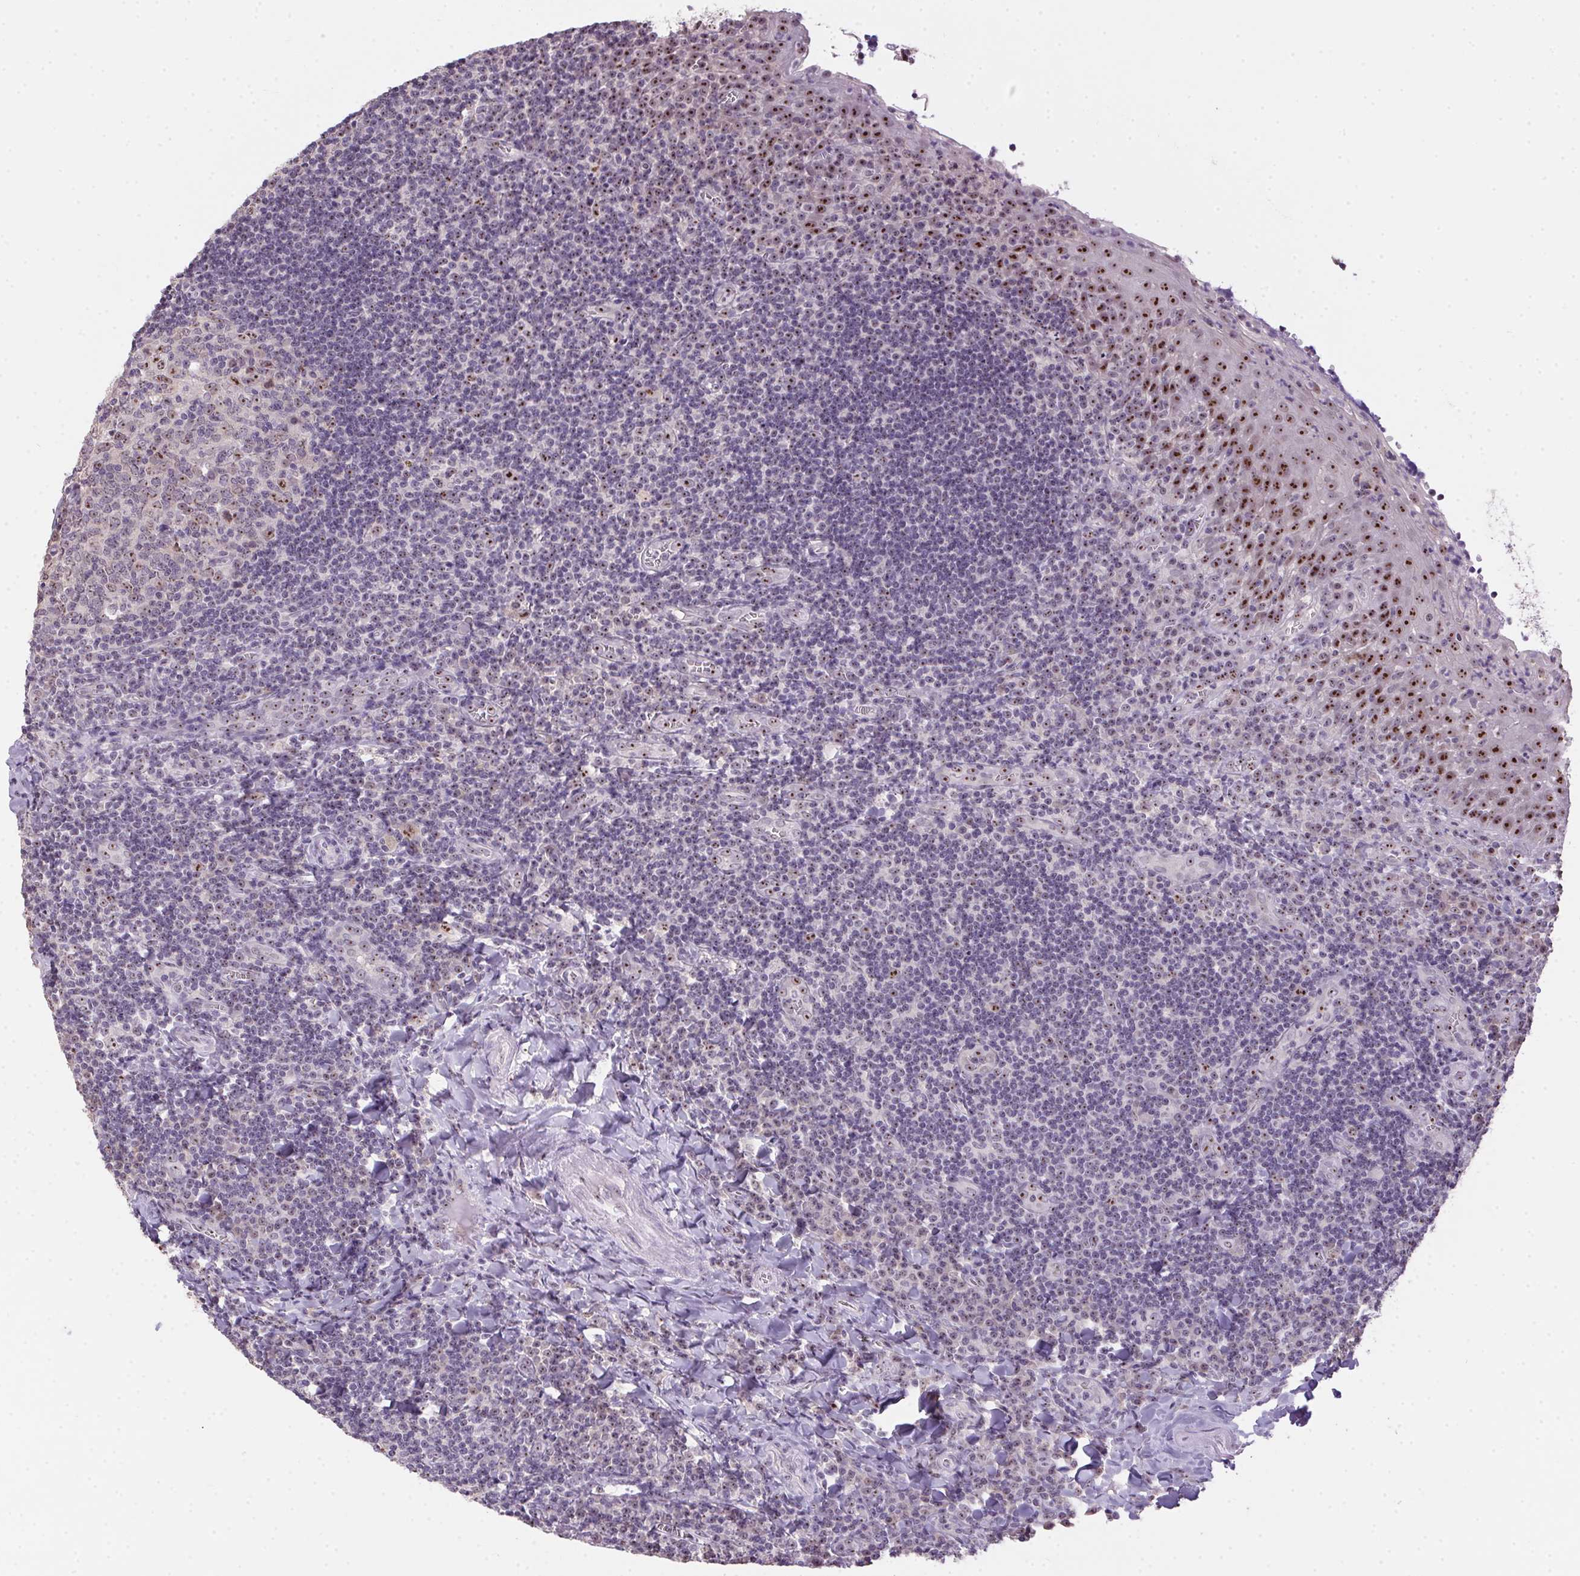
{"staining": {"intensity": "moderate", "quantity": "<25%", "location": "nuclear"}, "tissue": "tonsil", "cell_type": "Germinal center cells", "image_type": "normal", "snomed": [{"axis": "morphology", "description": "Normal tissue, NOS"}, {"axis": "morphology", "description": "Inflammation, NOS"}, {"axis": "topography", "description": "Tonsil"}], "caption": "The image reveals staining of unremarkable tonsil, revealing moderate nuclear protein expression (brown color) within germinal center cells. The protein is stained brown, and the nuclei are stained in blue (DAB (3,3'-diaminobenzidine) IHC with brightfield microscopy, high magnification).", "gene": "BATF2", "patient": {"sex": "female", "age": 31}}